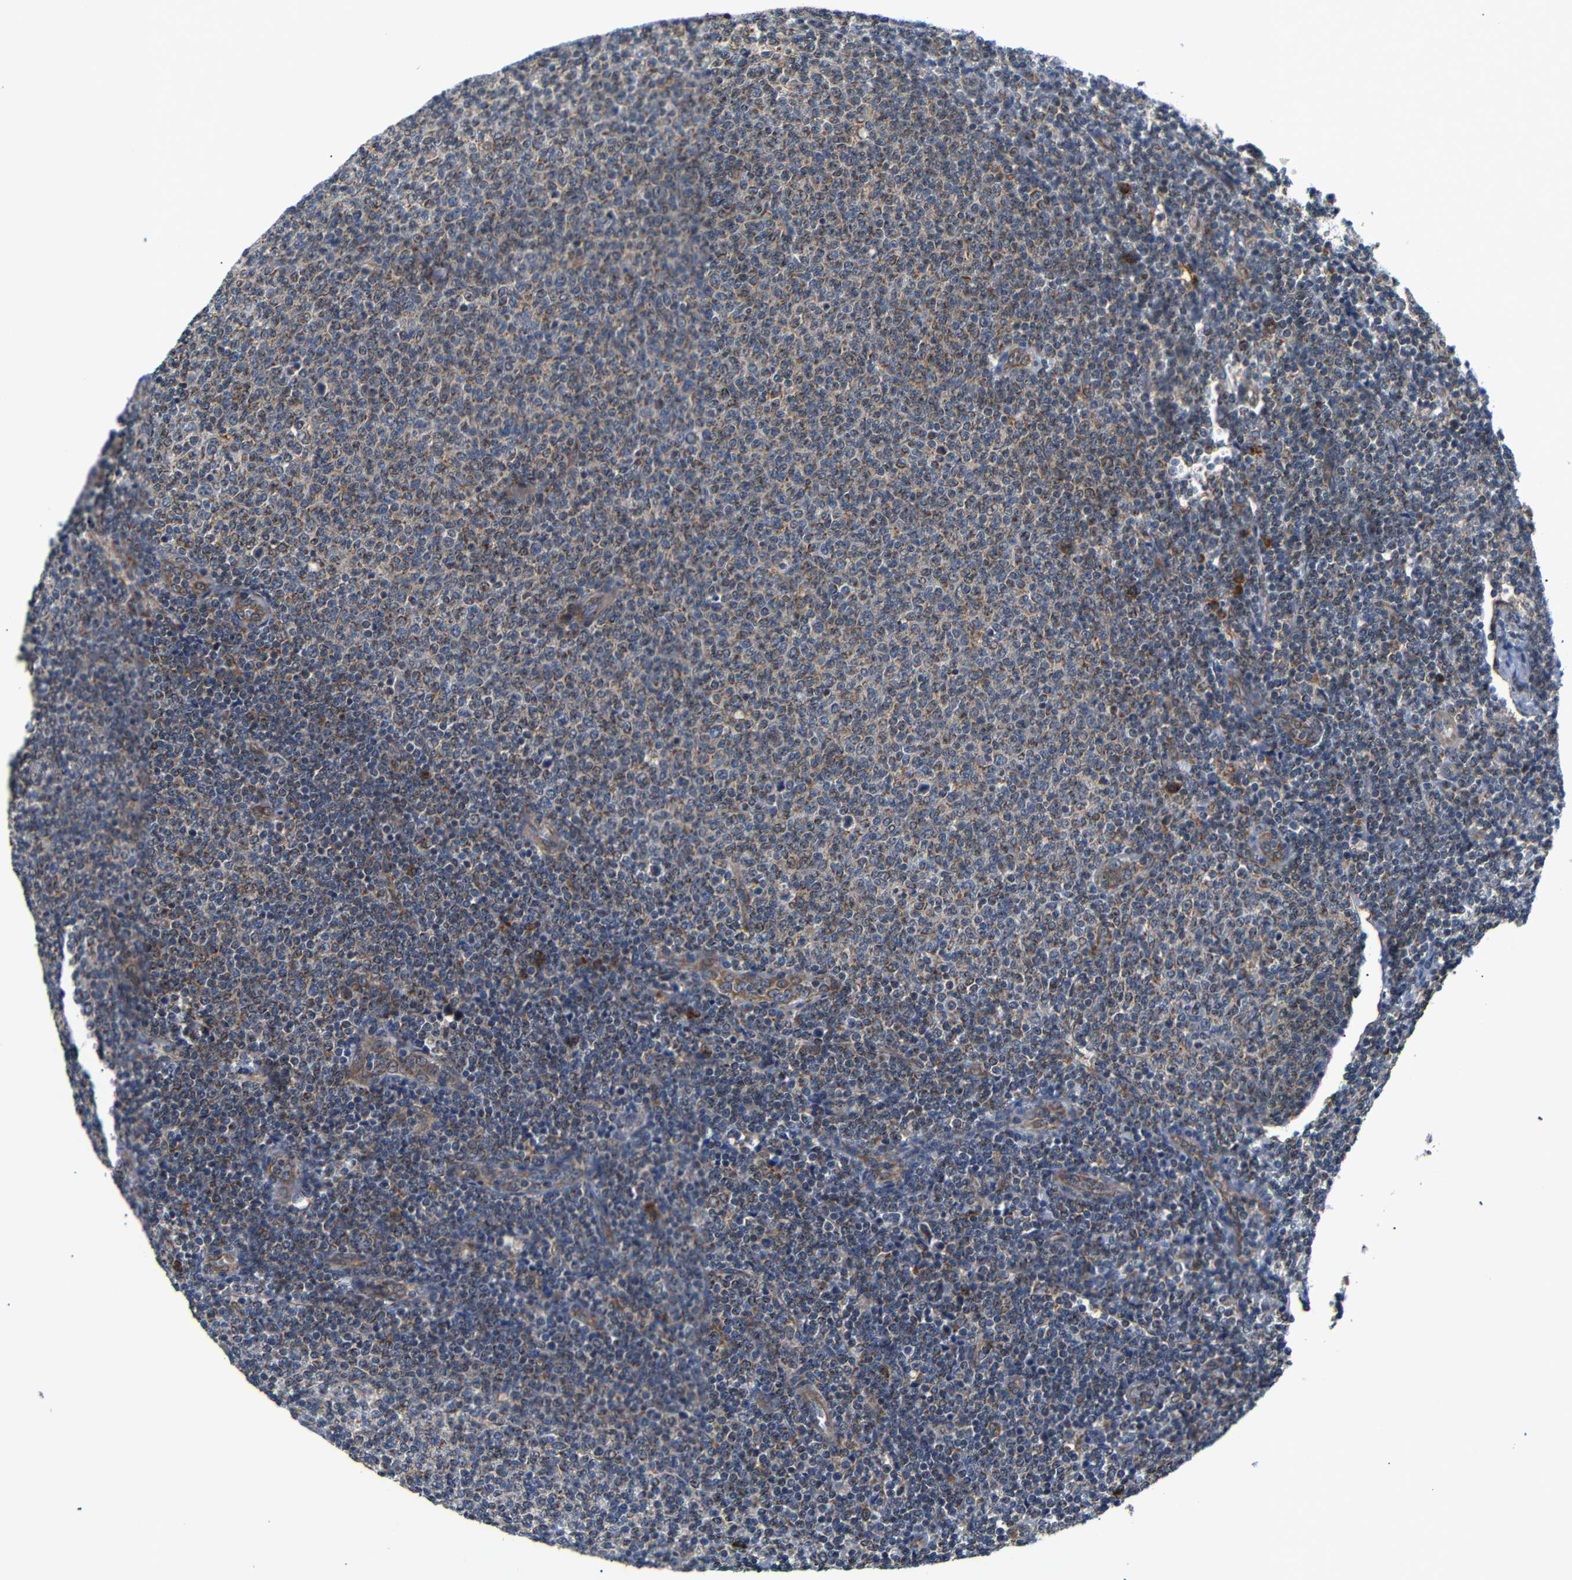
{"staining": {"intensity": "moderate", "quantity": "<25%", "location": "cytoplasmic/membranous"}, "tissue": "lymphoma", "cell_type": "Tumor cells", "image_type": "cancer", "snomed": [{"axis": "morphology", "description": "Malignant lymphoma, non-Hodgkin's type, Low grade"}, {"axis": "topography", "description": "Lymph node"}], "caption": "This micrograph displays IHC staining of low-grade malignant lymphoma, non-Hodgkin's type, with low moderate cytoplasmic/membranous staining in approximately <25% of tumor cells.", "gene": "KANK4", "patient": {"sex": "male", "age": 66}}